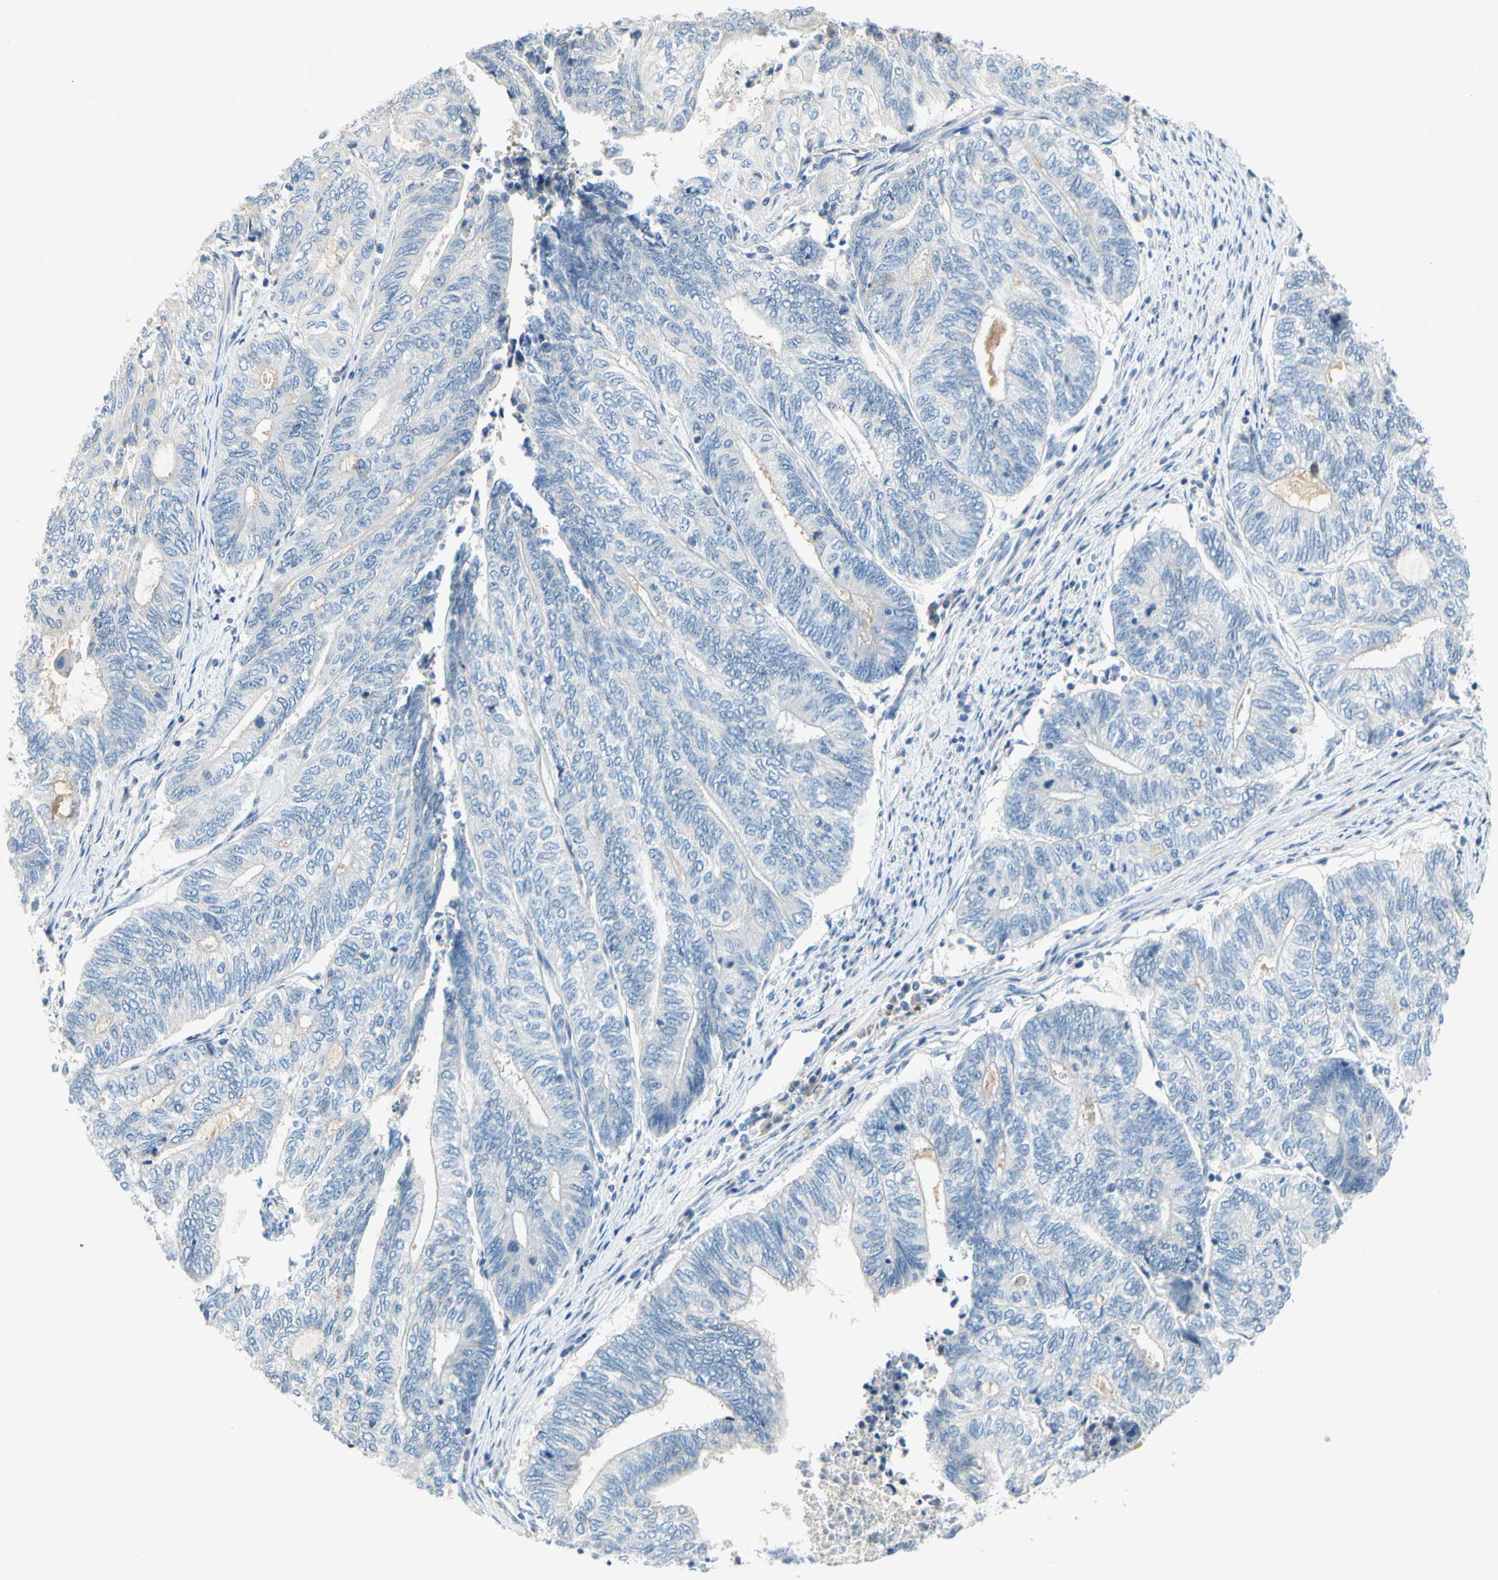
{"staining": {"intensity": "negative", "quantity": "none", "location": "none"}, "tissue": "endometrial cancer", "cell_type": "Tumor cells", "image_type": "cancer", "snomed": [{"axis": "morphology", "description": "Adenocarcinoma, NOS"}, {"axis": "topography", "description": "Uterus"}, {"axis": "topography", "description": "Endometrium"}], "caption": "The photomicrograph demonstrates no significant expression in tumor cells of adenocarcinoma (endometrial).", "gene": "CCM2L", "patient": {"sex": "female", "age": 70}}